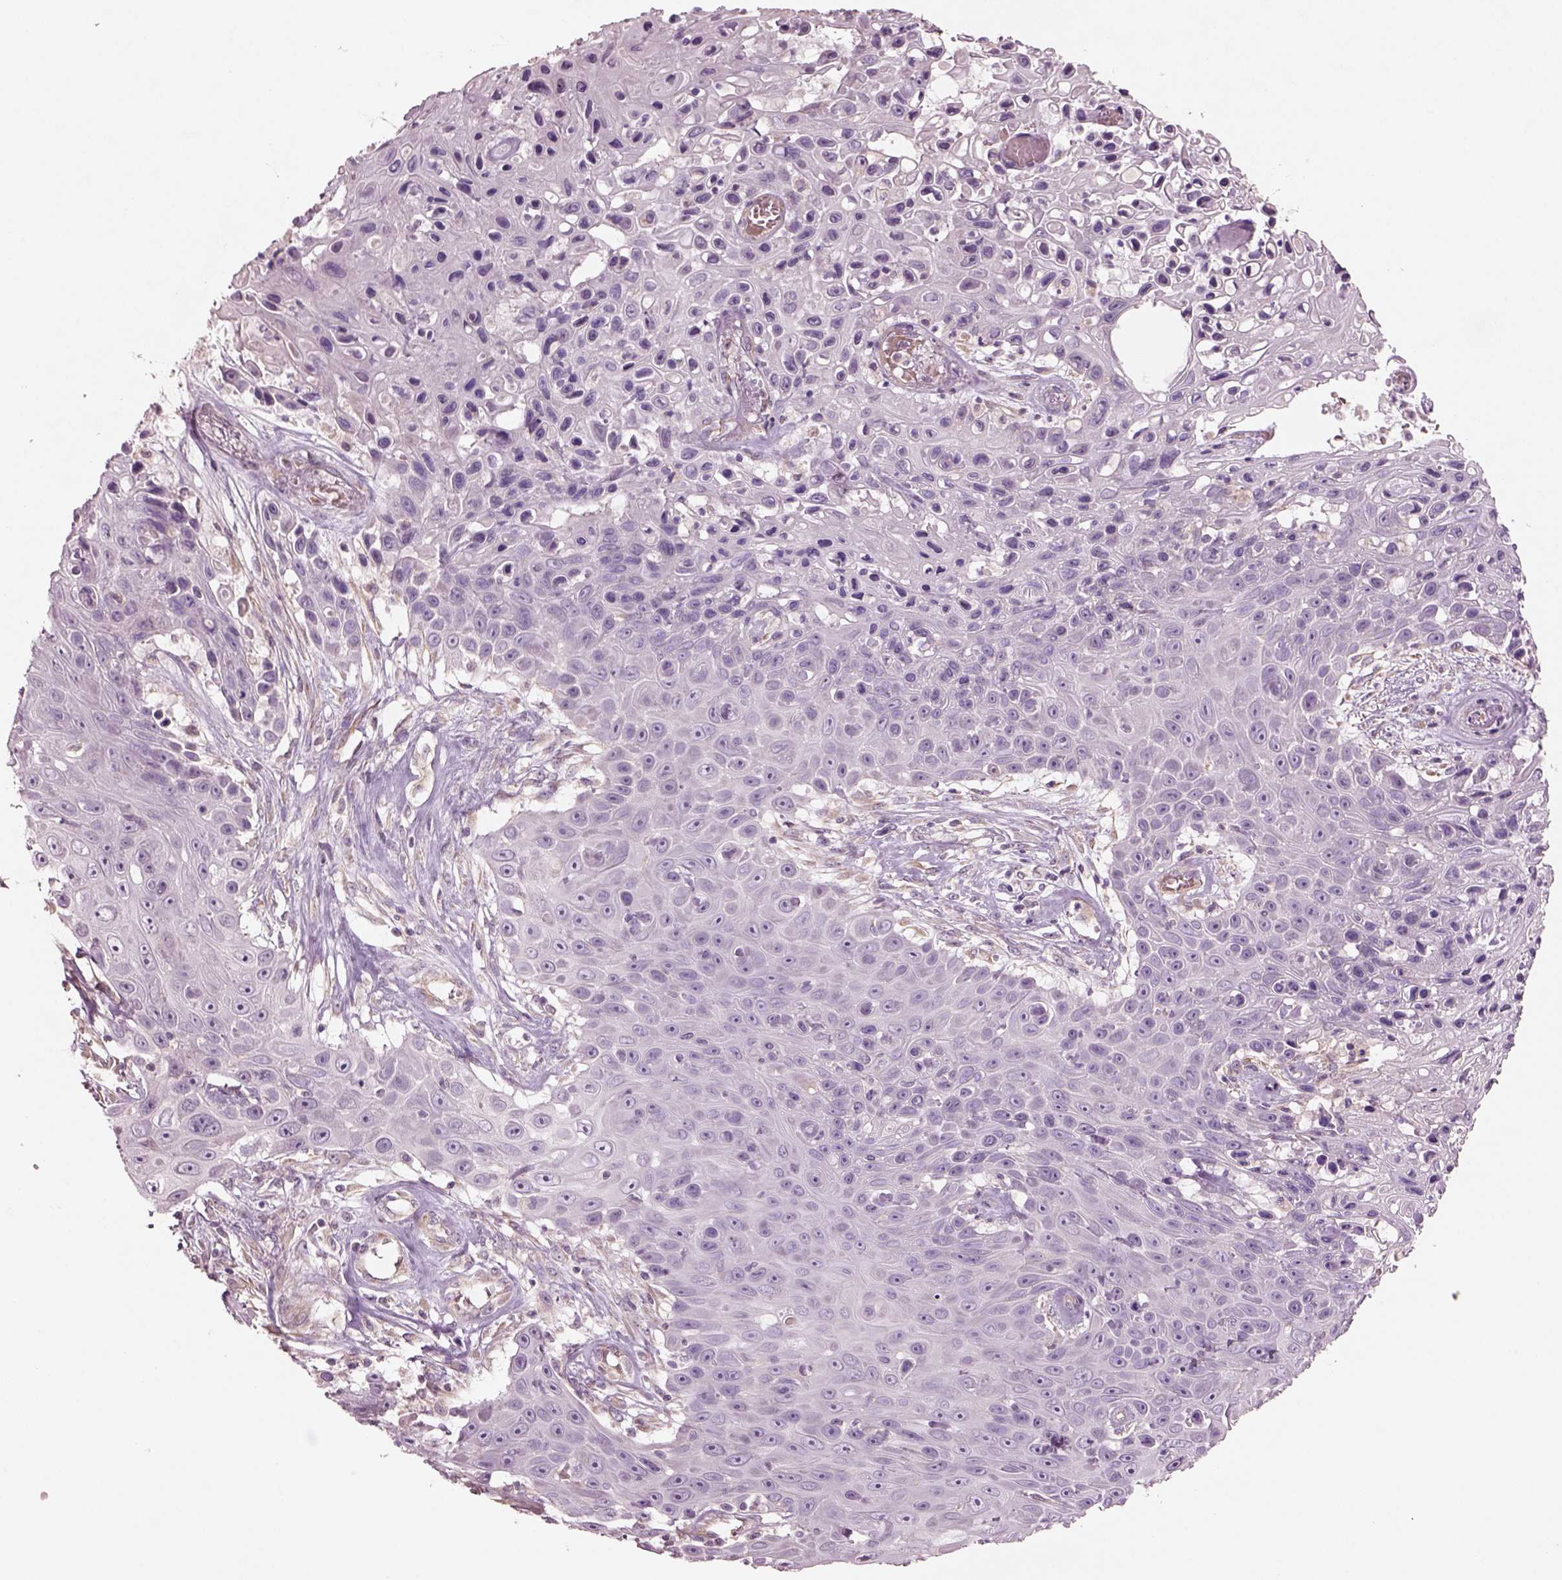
{"staining": {"intensity": "negative", "quantity": "none", "location": "none"}, "tissue": "skin cancer", "cell_type": "Tumor cells", "image_type": "cancer", "snomed": [{"axis": "morphology", "description": "Squamous cell carcinoma, NOS"}, {"axis": "topography", "description": "Skin"}], "caption": "This is an immunohistochemistry (IHC) image of skin squamous cell carcinoma. There is no staining in tumor cells.", "gene": "DUOXA2", "patient": {"sex": "male", "age": 82}}